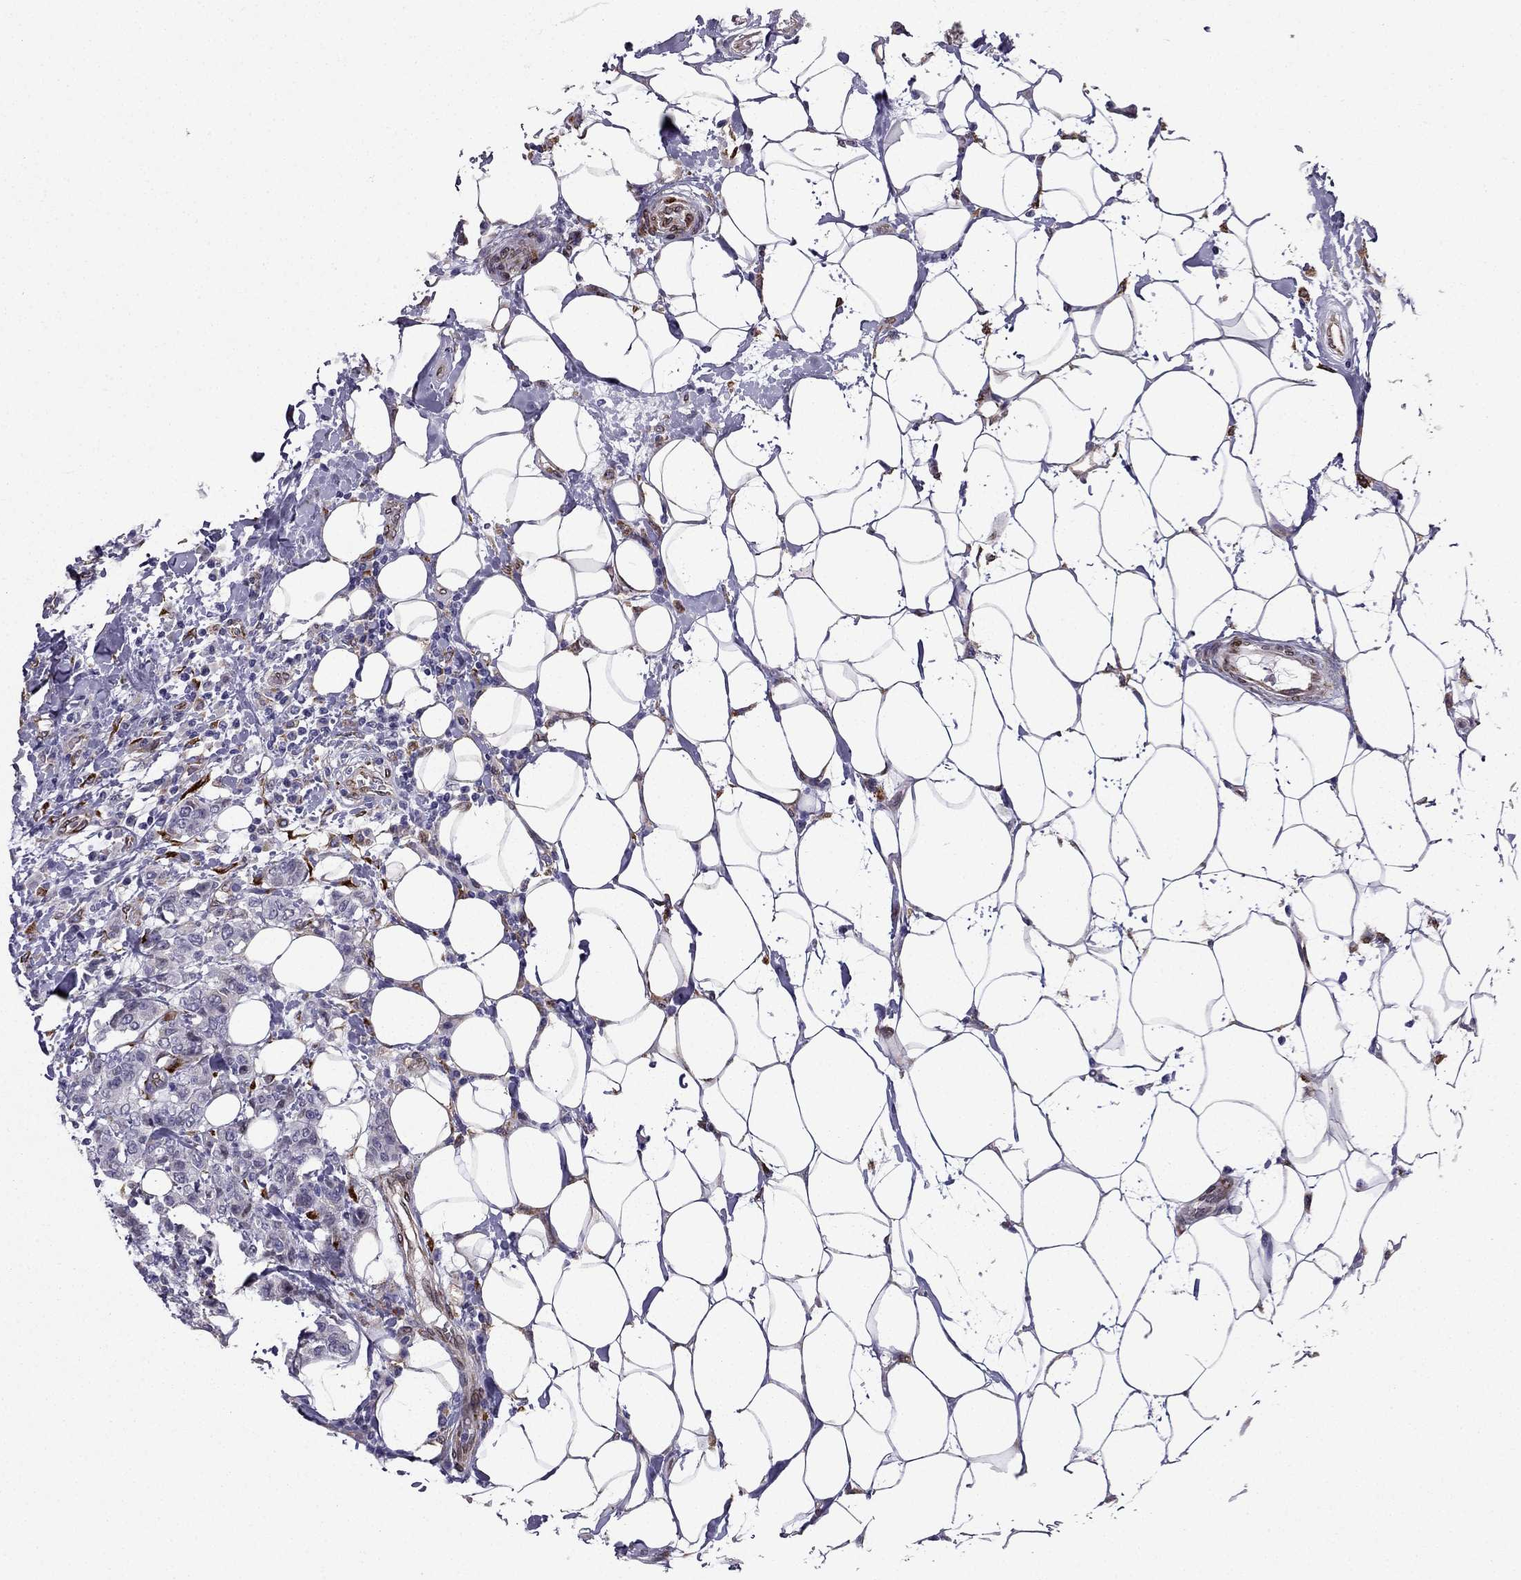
{"staining": {"intensity": "negative", "quantity": "none", "location": "none"}, "tissue": "breast cancer", "cell_type": "Tumor cells", "image_type": "cancer", "snomed": [{"axis": "morphology", "description": "Duct carcinoma"}, {"axis": "topography", "description": "Breast"}], "caption": "The IHC histopathology image has no significant positivity in tumor cells of breast cancer (infiltrating ductal carcinoma) tissue.", "gene": "IKBIP", "patient": {"sex": "female", "age": 27}}